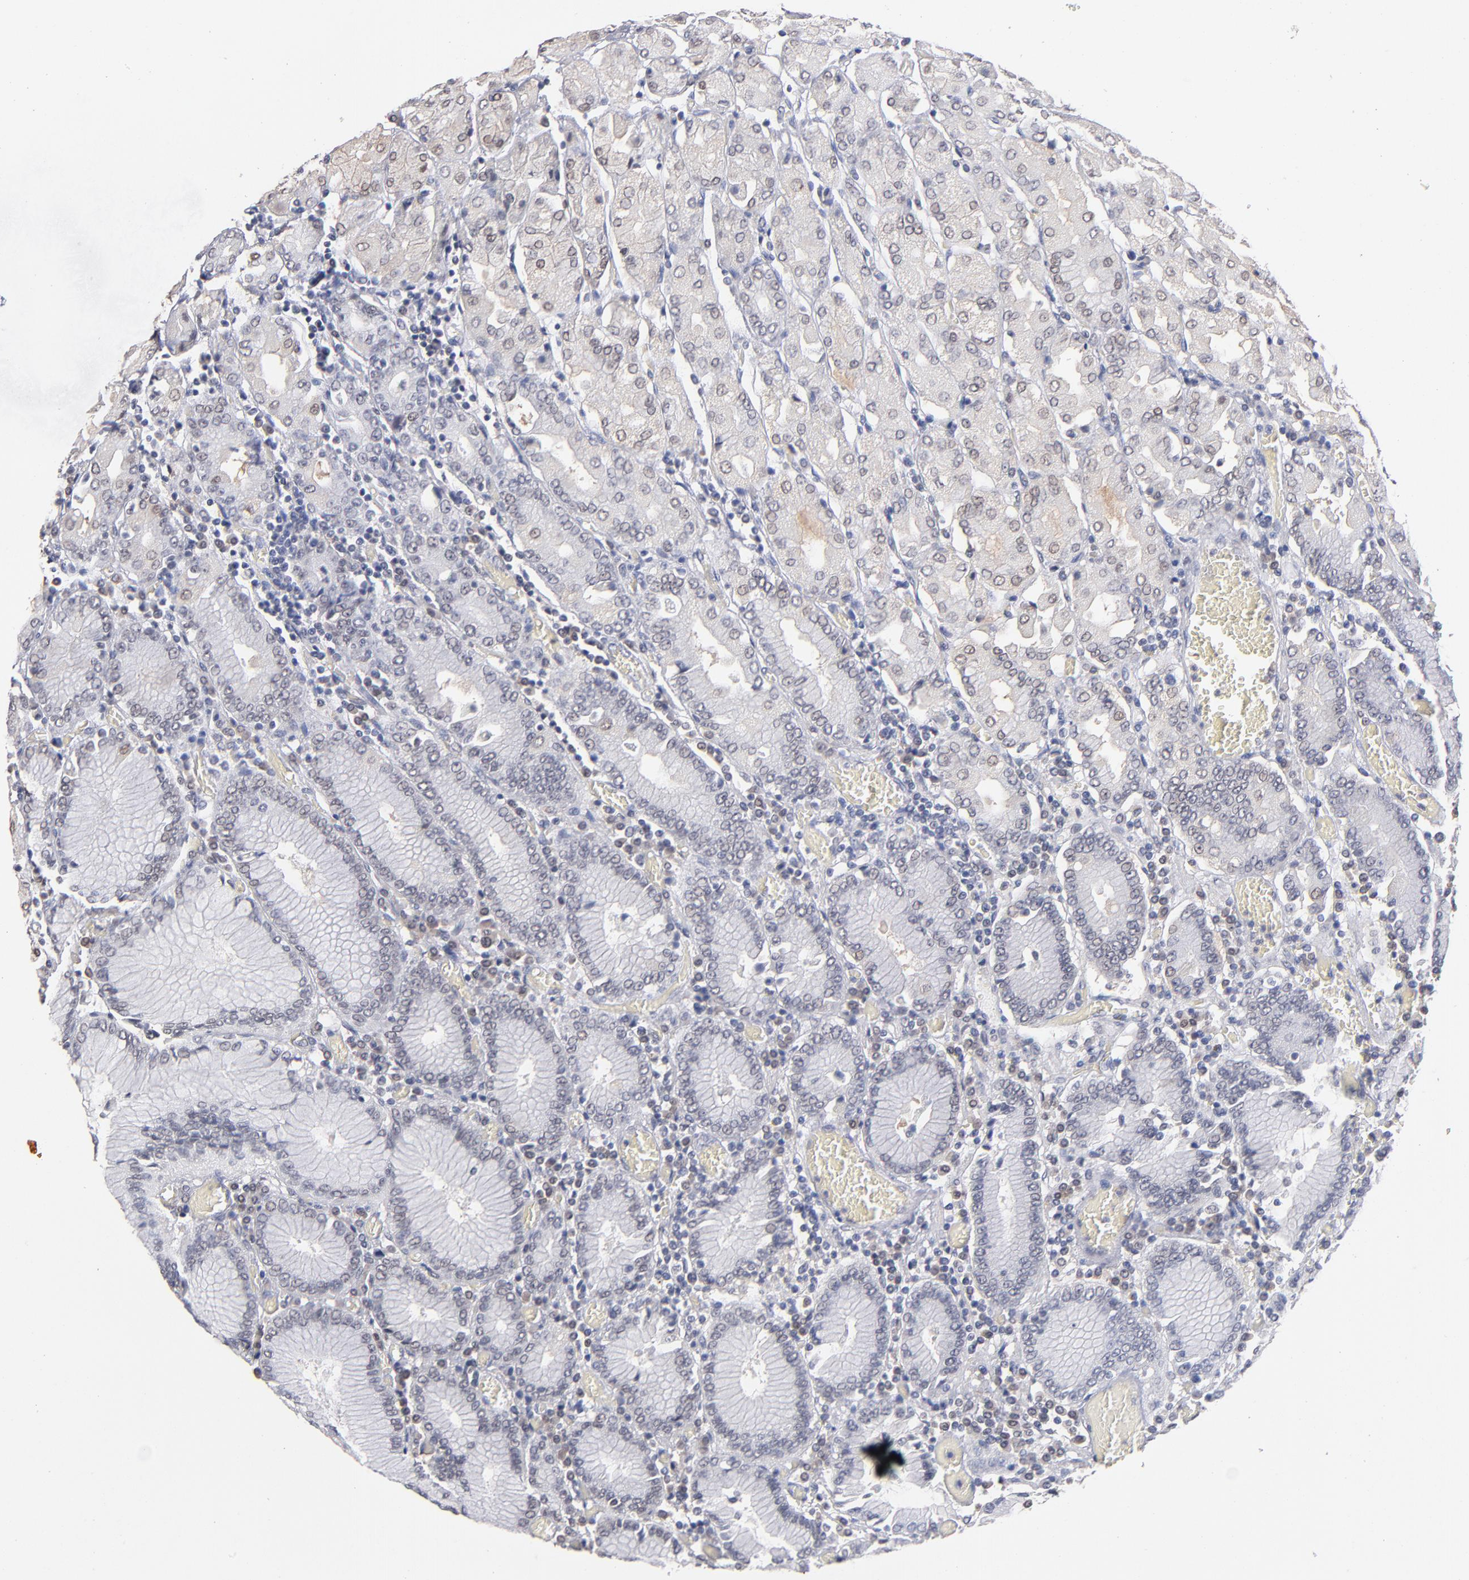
{"staining": {"intensity": "weak", "quantity": "25%-75%", "location": "cytoplasmic/membranous,nuclear"}, "tissue": "stomach", "cell_type": "Glandular cells", "image_type": "normal", "snomed": [{"axis": "morphology", "description": "Normal tissue, NOS"}, {"axis": "topography", "description": "Stomach, upper"}], "caption": "Protein staining exhibits weak cytoplasmic/membranous,nuclear expression in approximately 25%-75% of glandular cells in normal stomach.", "gene": "PSMD10", "patient": {"sex": "male", "age": 78}}